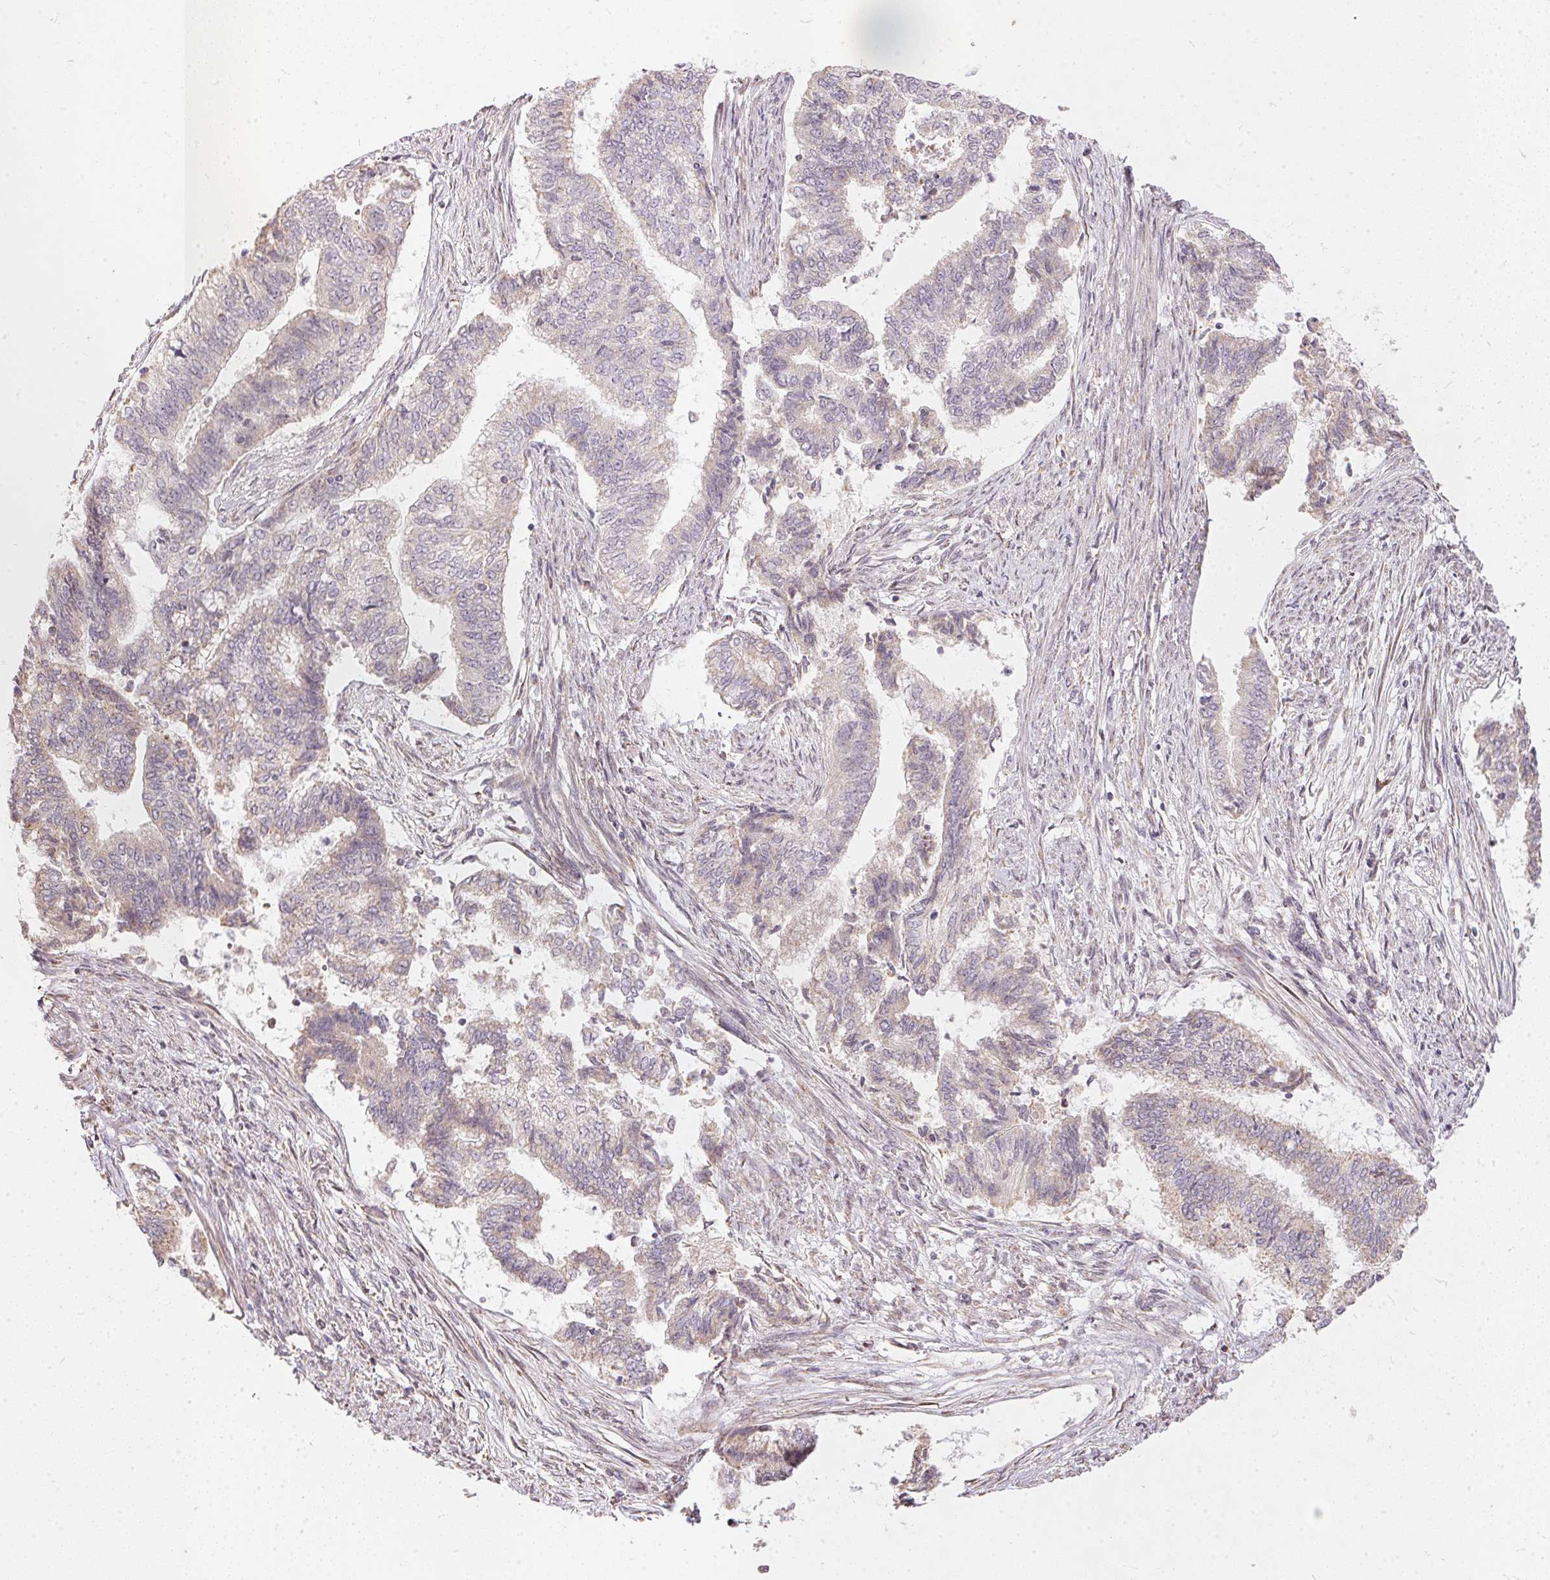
{"staining": {"intensity": "weak", "quantity": "<25%", "location": "cytoplasmic/membranous"}, "tissue": "endometrial cancer", "cell_type": "Tumor cells", "image_type": "cancer", "snomed": [{"axis": "morphology", "description": "Adenocarcinoma, NOS"}, {"axis": "topography", "description": "Endometrium"}], "caption": "DAB immunohistochemical staining of human adenocarcinoma (endometrial) reveals no significant expression in tumor cells.", "gene": "VWA5B2", "patient": {"sex": "female", "age": 65}}